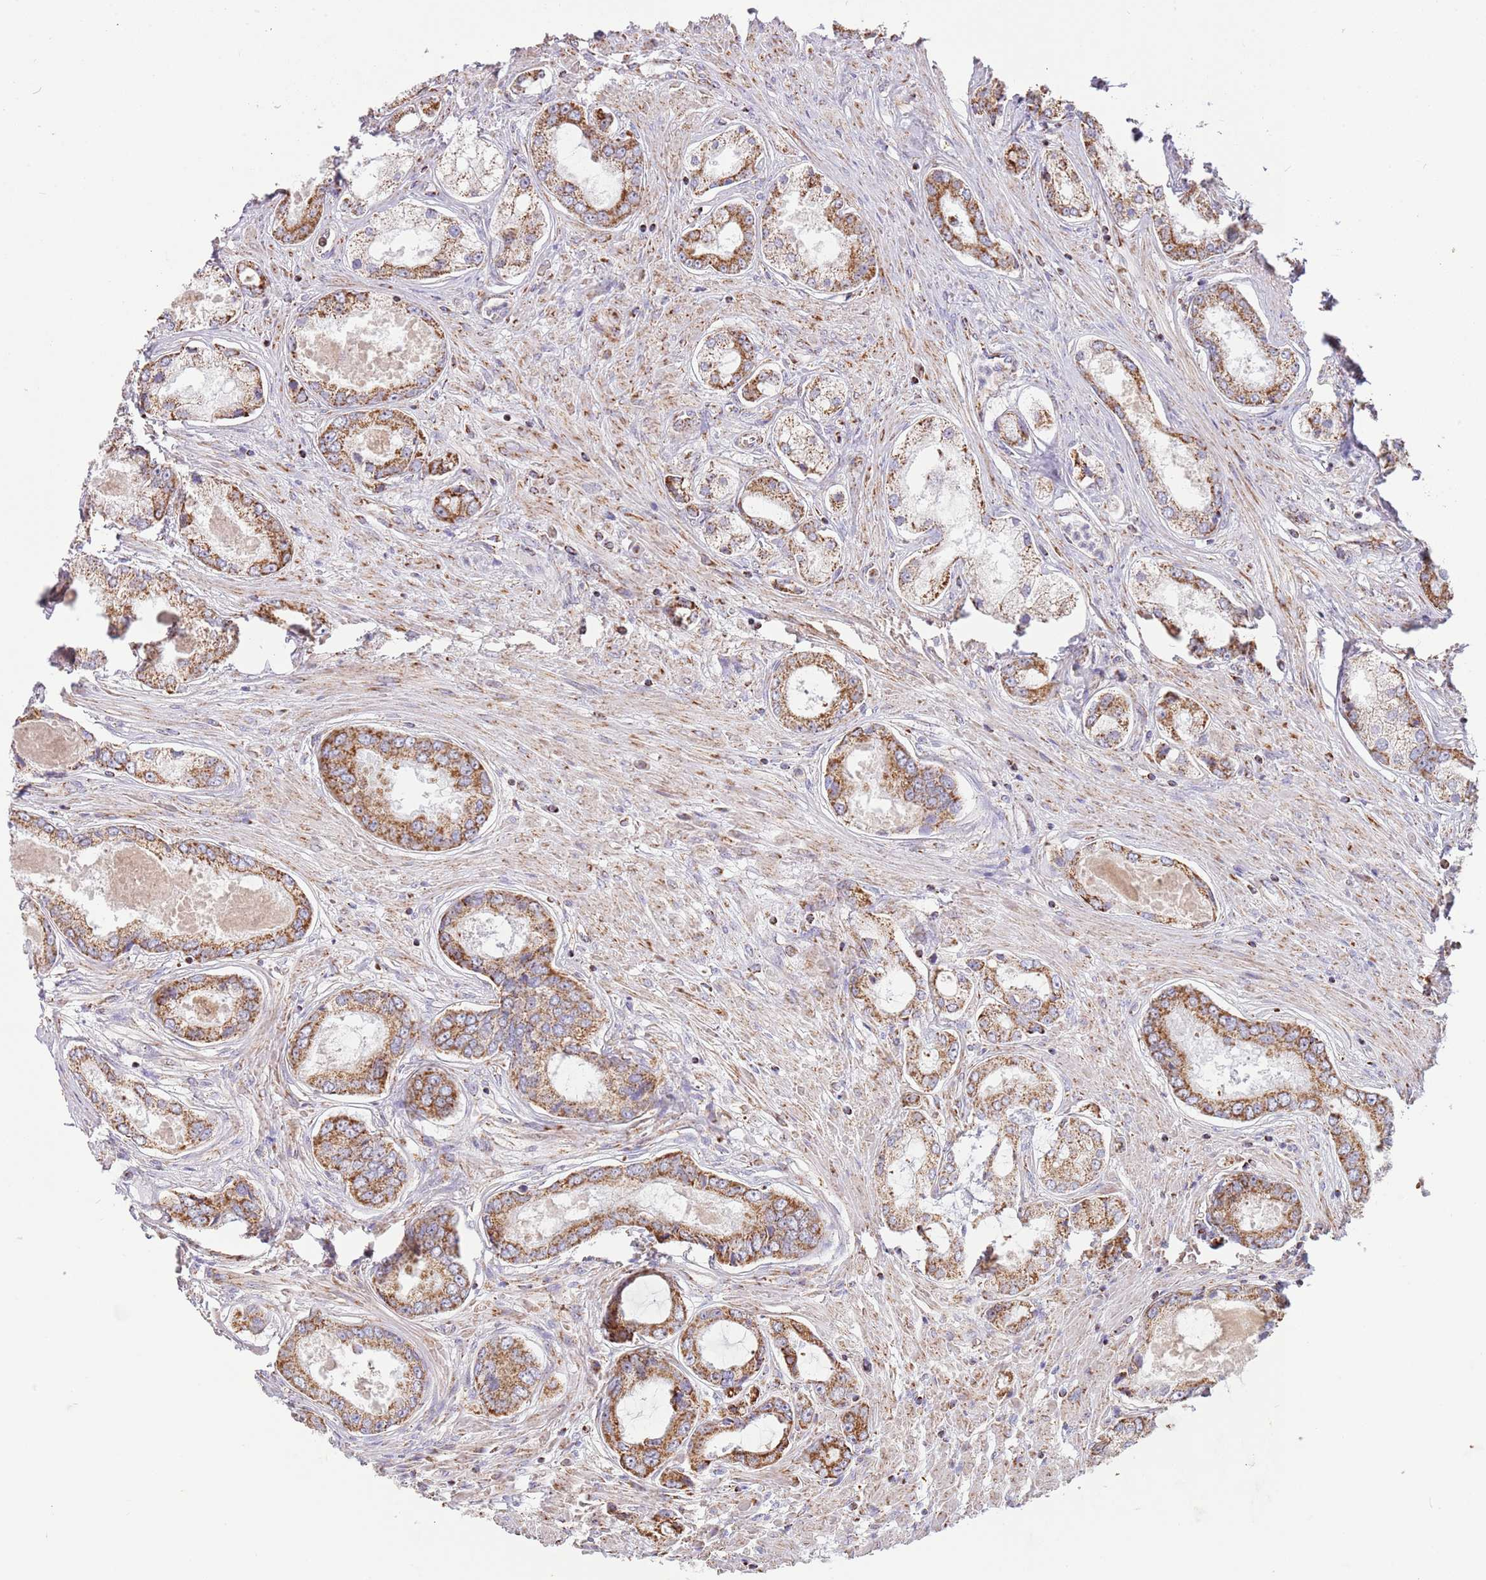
{"staining": {"intensity": "moderate", "quantity": ">75%", "location": "cytoplasmic/membranous"}, "tissue": "prostate cancer", "cell_type": "Tumor cells", "image_type": "cancer", "snomed": [{"axis": "morphology", "description": "Adenocarcinoma, Low grade"}, {"axis": "topography", "description": "Prostate"}], "caption": "Prostate adenocarcinoma (low-grade) tissue reveals moderate cytoplasmic/membranous positivity in about >75% of tumor cells (DAB (3,3'-diaminobenzidine) = brown stain, brightfield microscopy at high magnification).", "gene": "LHX6", "patient": {"sex": "male", "age": 68}}